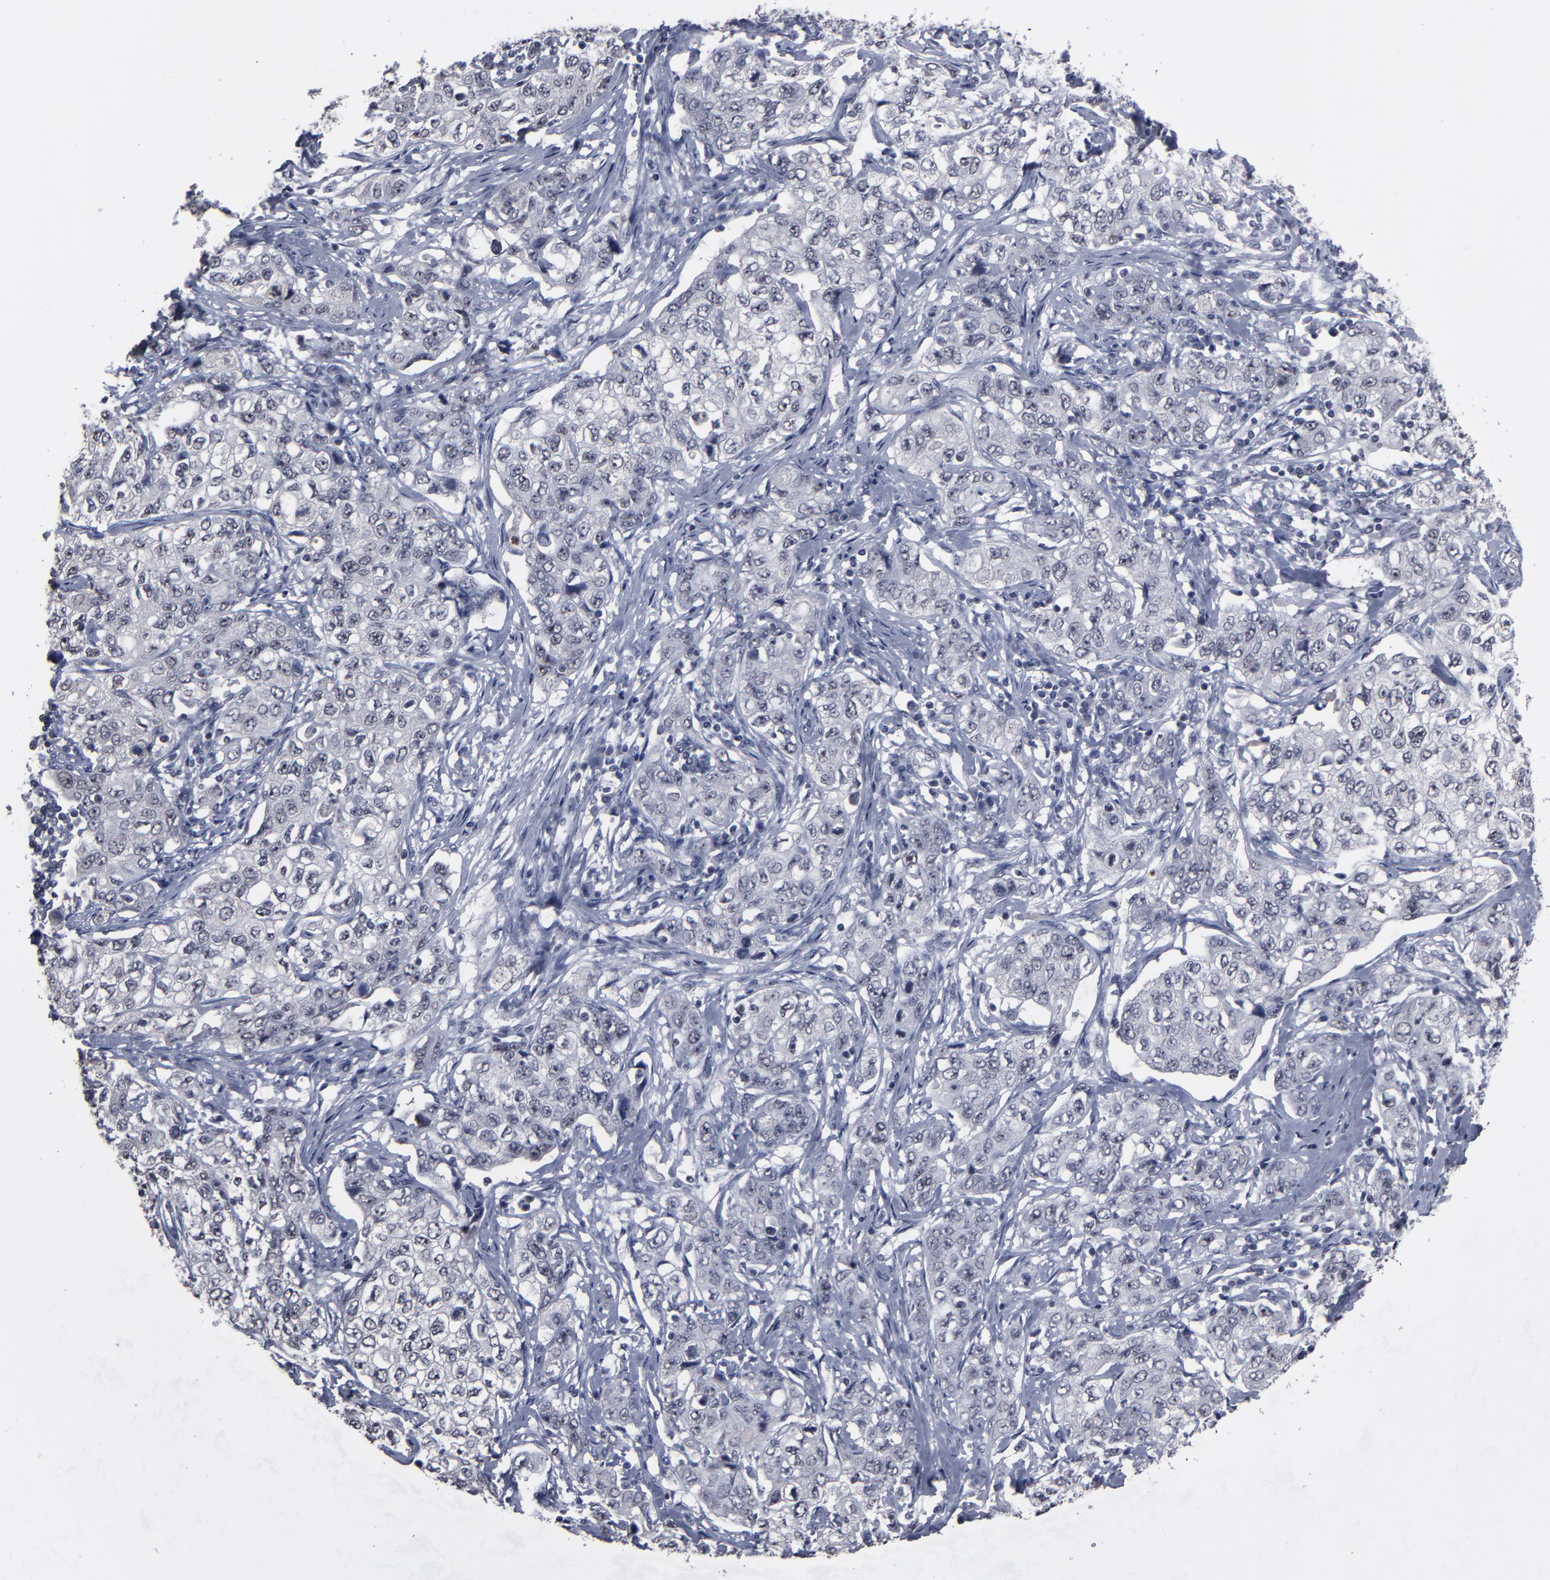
{"staining": {"intensity": "negative", "quantity": "none", "location": "none"}, "tissue": "stomach cancer", "cell_type": "Tumor cells", "image_type": "cancer", "snomed": [{"axis": "morphology", "description": "Adenocarcinoma, NOS"}, {"axis": "topography", "description": "Stomach"}], "caption": "DAB (3,3'-diaminobenzidine) immunohistochemical staining of human stomach cancer (adenocarcinoma) exhibits no significant positivity in tumor cells.", "gene": "SSRP1", "patient": {"sex": "male", "age": 48}}